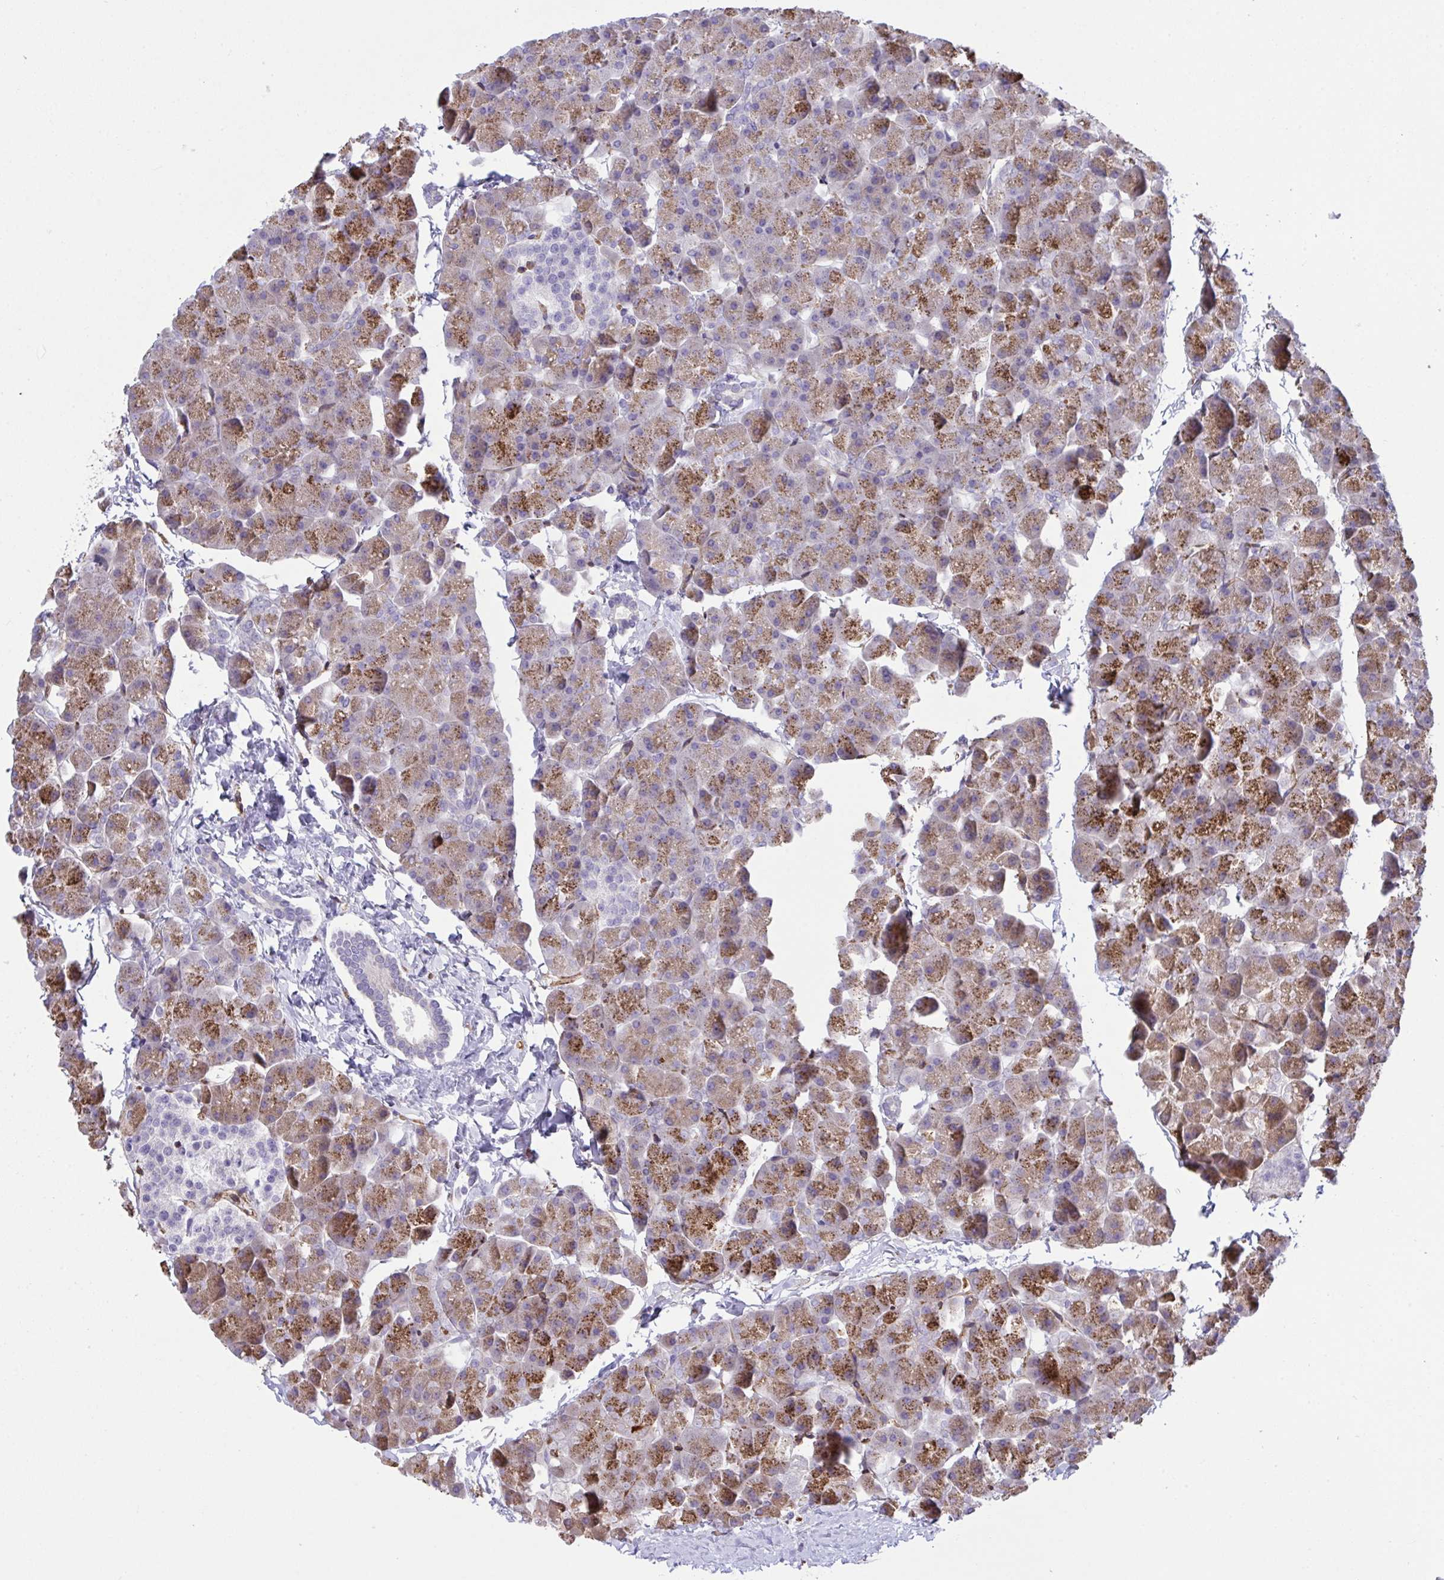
{"staining": {"intensity": "strong", "quantity": "25%-75%", "location": "cytoplasmic/membranous"}, "tissue": "pancreas", "cell_type": "Exocrine glandular cells", "image_type": "normal", "snomed": [{"axis": "morphology", "description": "Normal tissue, NOS"}, {"axis": "topography", "description": "Pancreas"}], "caption": "Immunohistochemistry of normal human pancreas shows high levels of strong cytoplasmic/membranous expression in about 25%-75% of exocrine glandular cells. (IHC, brightfield microscopy, high magnification).", "gene": "RHOXF1", "patient": {"sex": "male", "age": 35}}